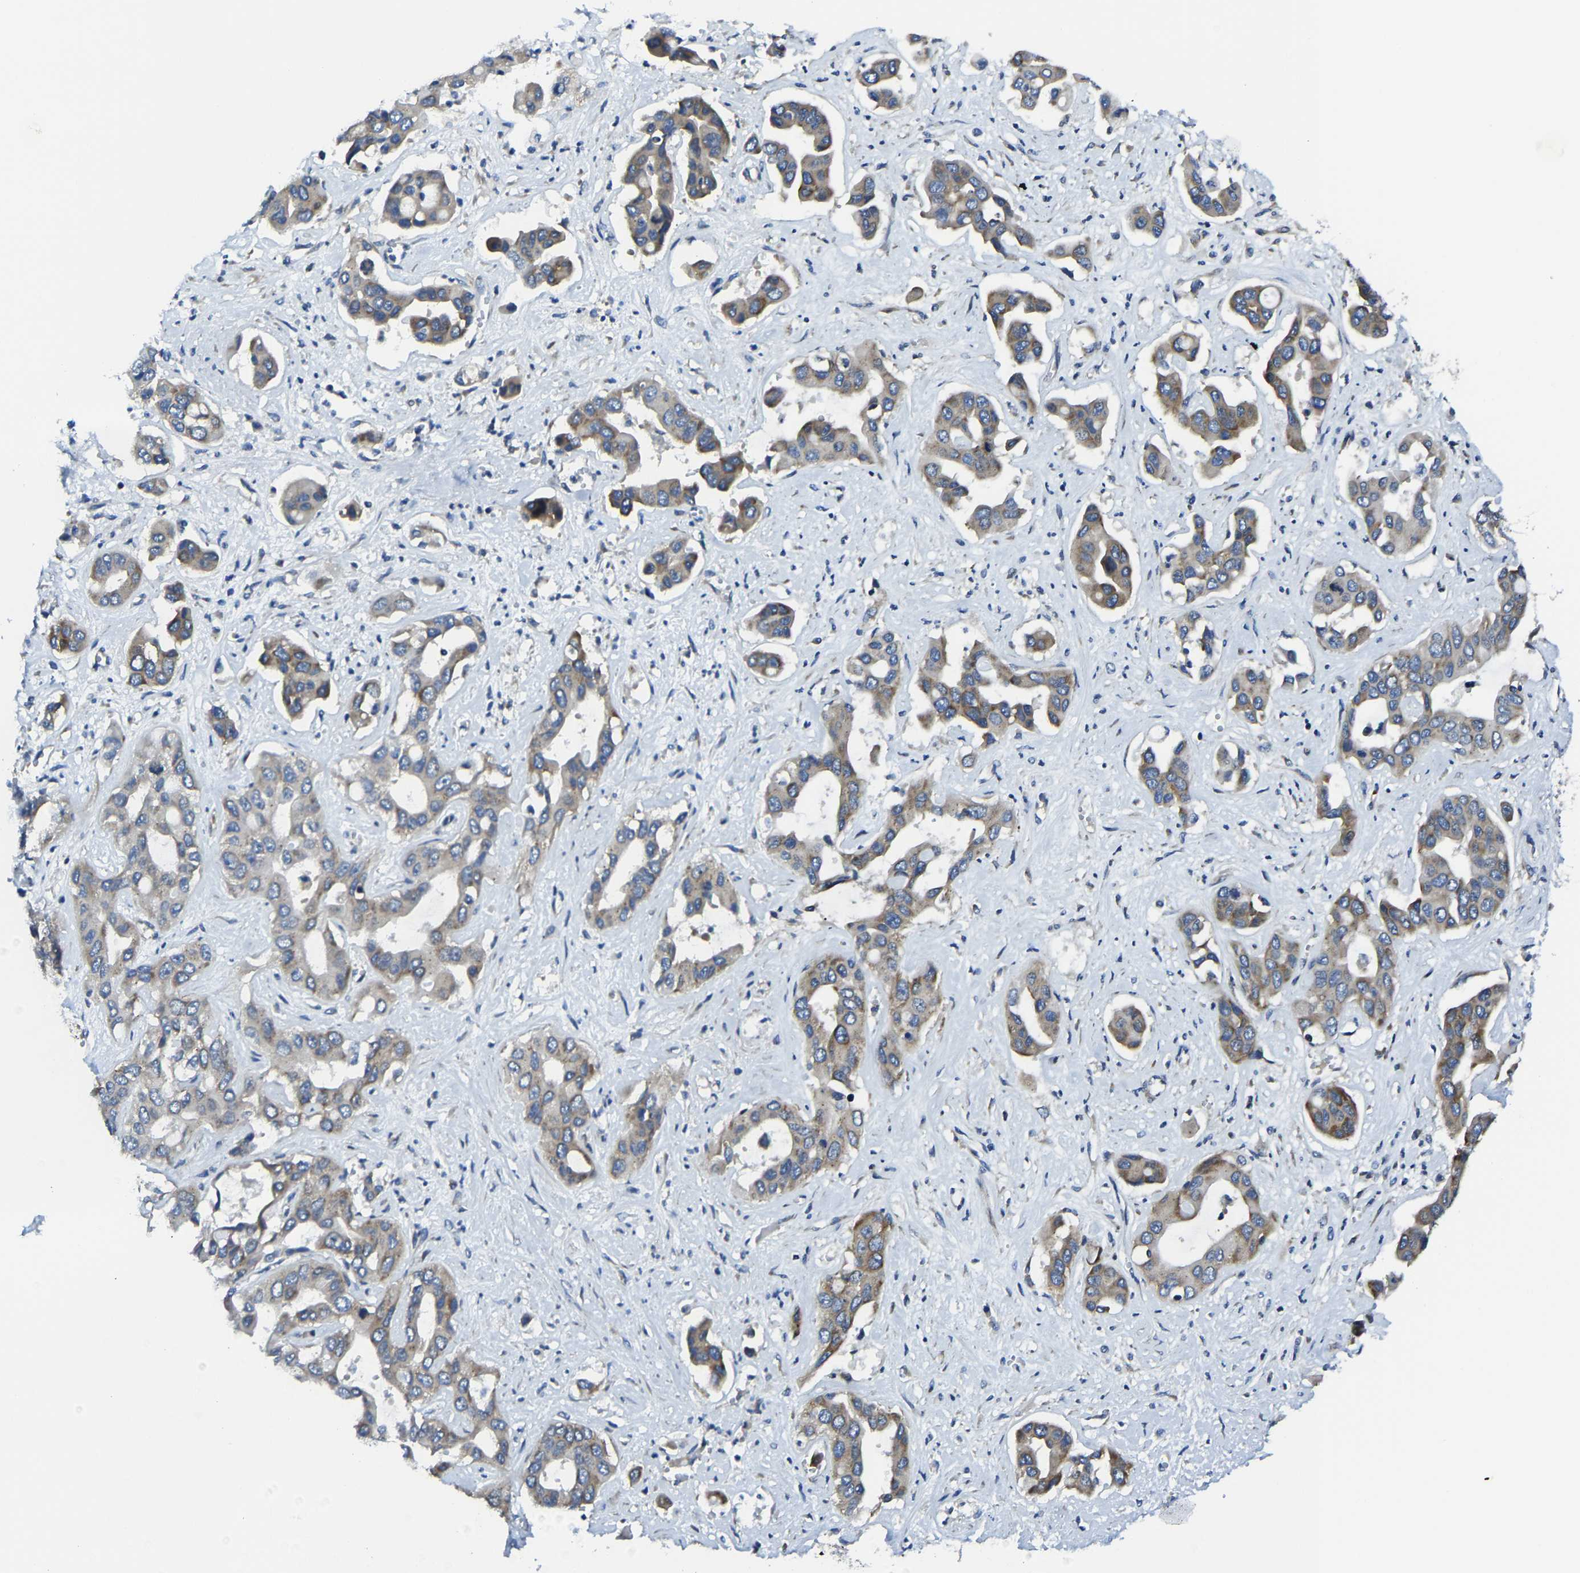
{"staining": {"intensity": "weak", "quantity": "25%-75%", "location": "cytoplasmic/membranous"}, "tissue": "liver cancer", "cell_type": "Tumor cells", "image_type": "cancer", "snomed": [{"axis": "morphology", "description": "Cholangiocarcinoma"}, {"axis": "topography", "description": "Liver"}], "caption": "Brown immunohistochemical staining in liver cancer (cholangiocarcinoma) reveals weak cytoplasmic/membranous staining in about 25%-75% of tumor cells. The protein is shown in brown color, while the nuclei are stained blue.", "gene": "G3BP2", "patient": {"sex": "female", "age": 52}}